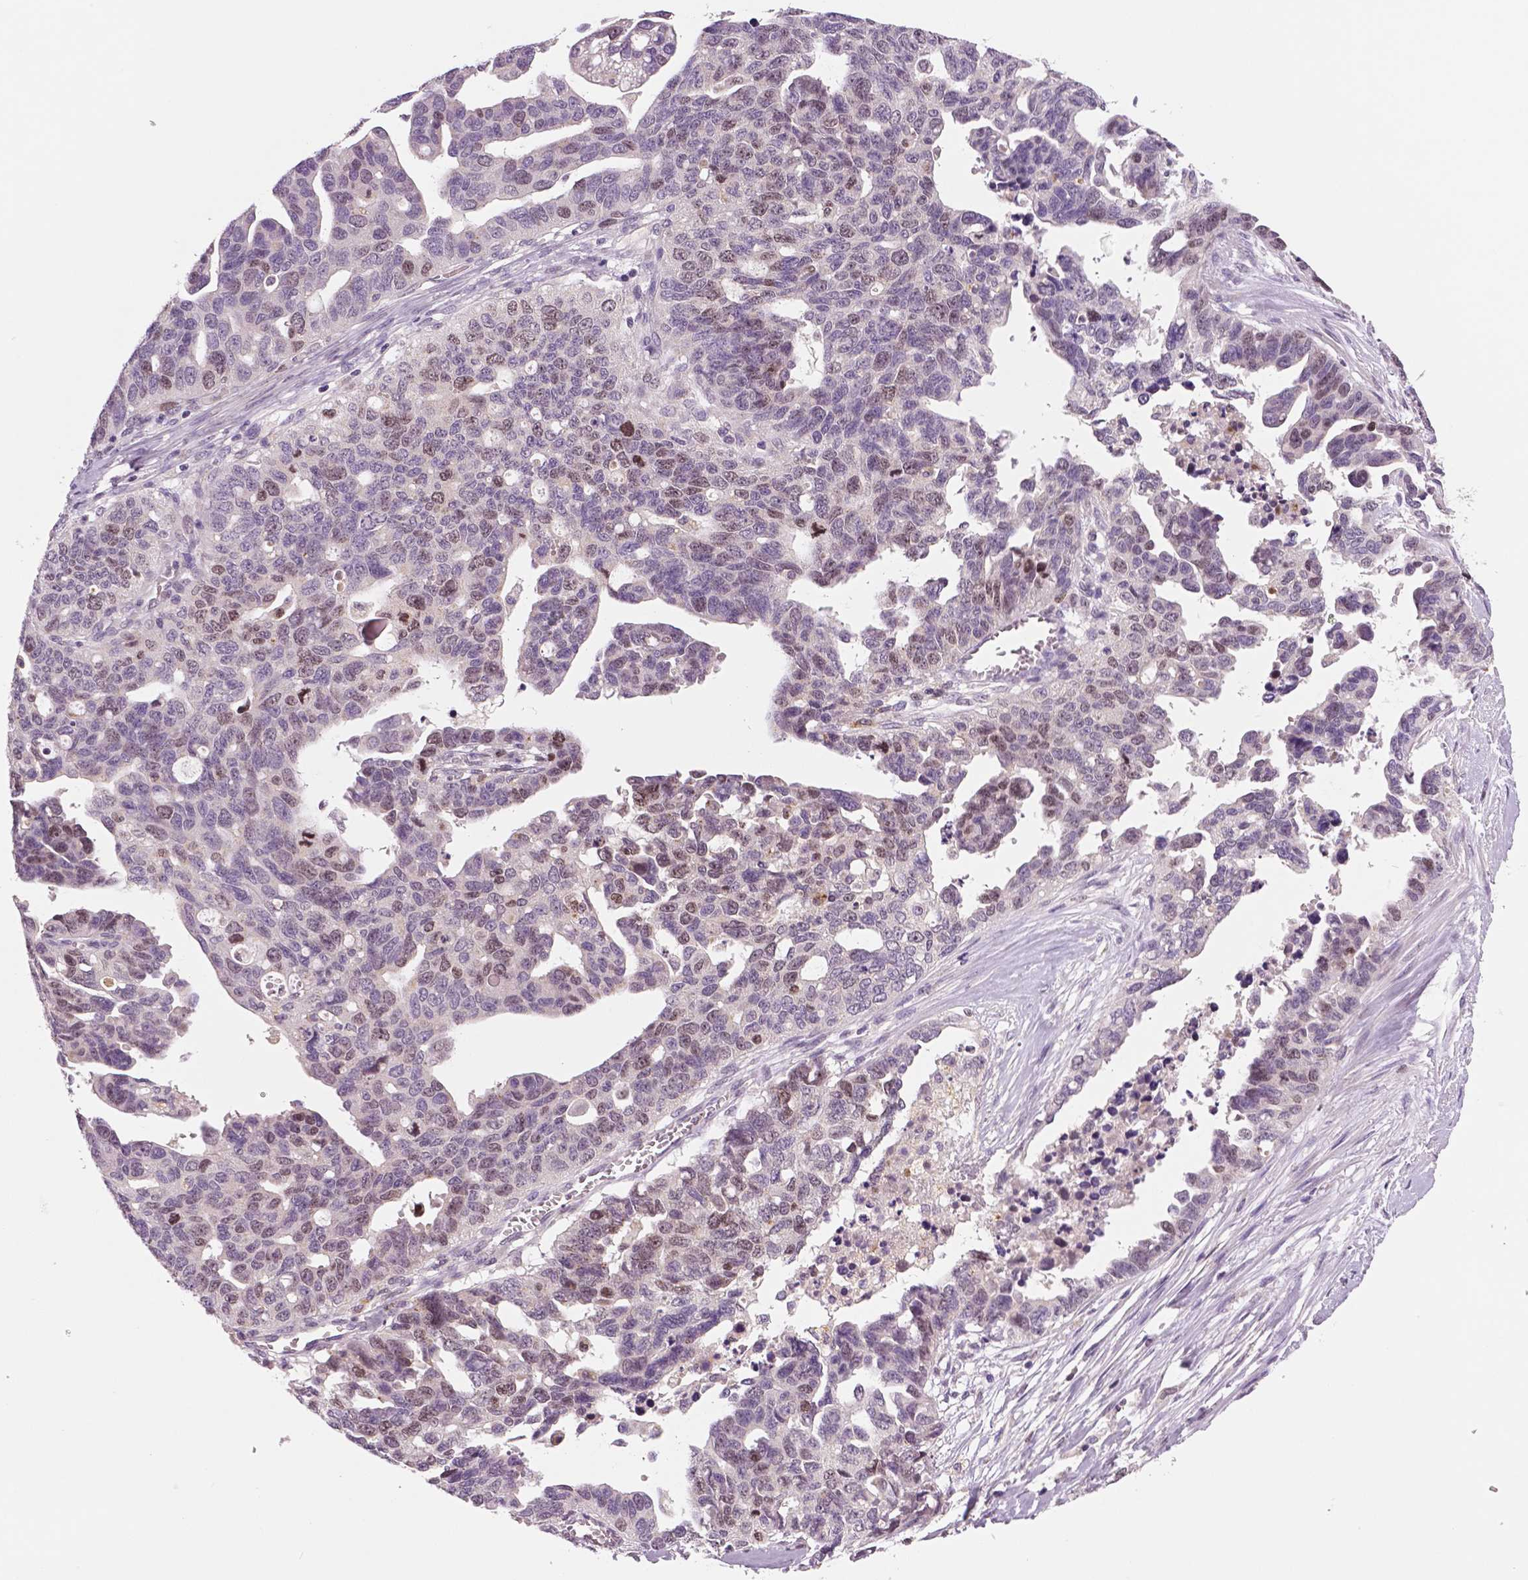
{"staining": {"intensity": "moderate", "quantity": "25%-75%", "location": "nuclear"}, "tissue": "ovarian cancer", "cell_type": "Tumor cells", "image_type": "cancer", "snomed": [{"axis": "morphology", "description": "Cystadenocarcinoma, serous, NOS"}, {"axis": "topography", "description": "Ovary"}], "caption": "Immunohistochemical staining of human serous cystadenocarcinoma (ovarian) shows medium levels of moderate nuclear protein expression in about 25%-75% of tumor cells. The staining was performed using DAB (3,3'-diaminobenzidine) to visualize the protein expression in brown, while the nuclei were stained in blue with hematoxylin (Magnification: 20x).", "gene": "MKI67", "patient": {"sex": "female", "age": 69}}